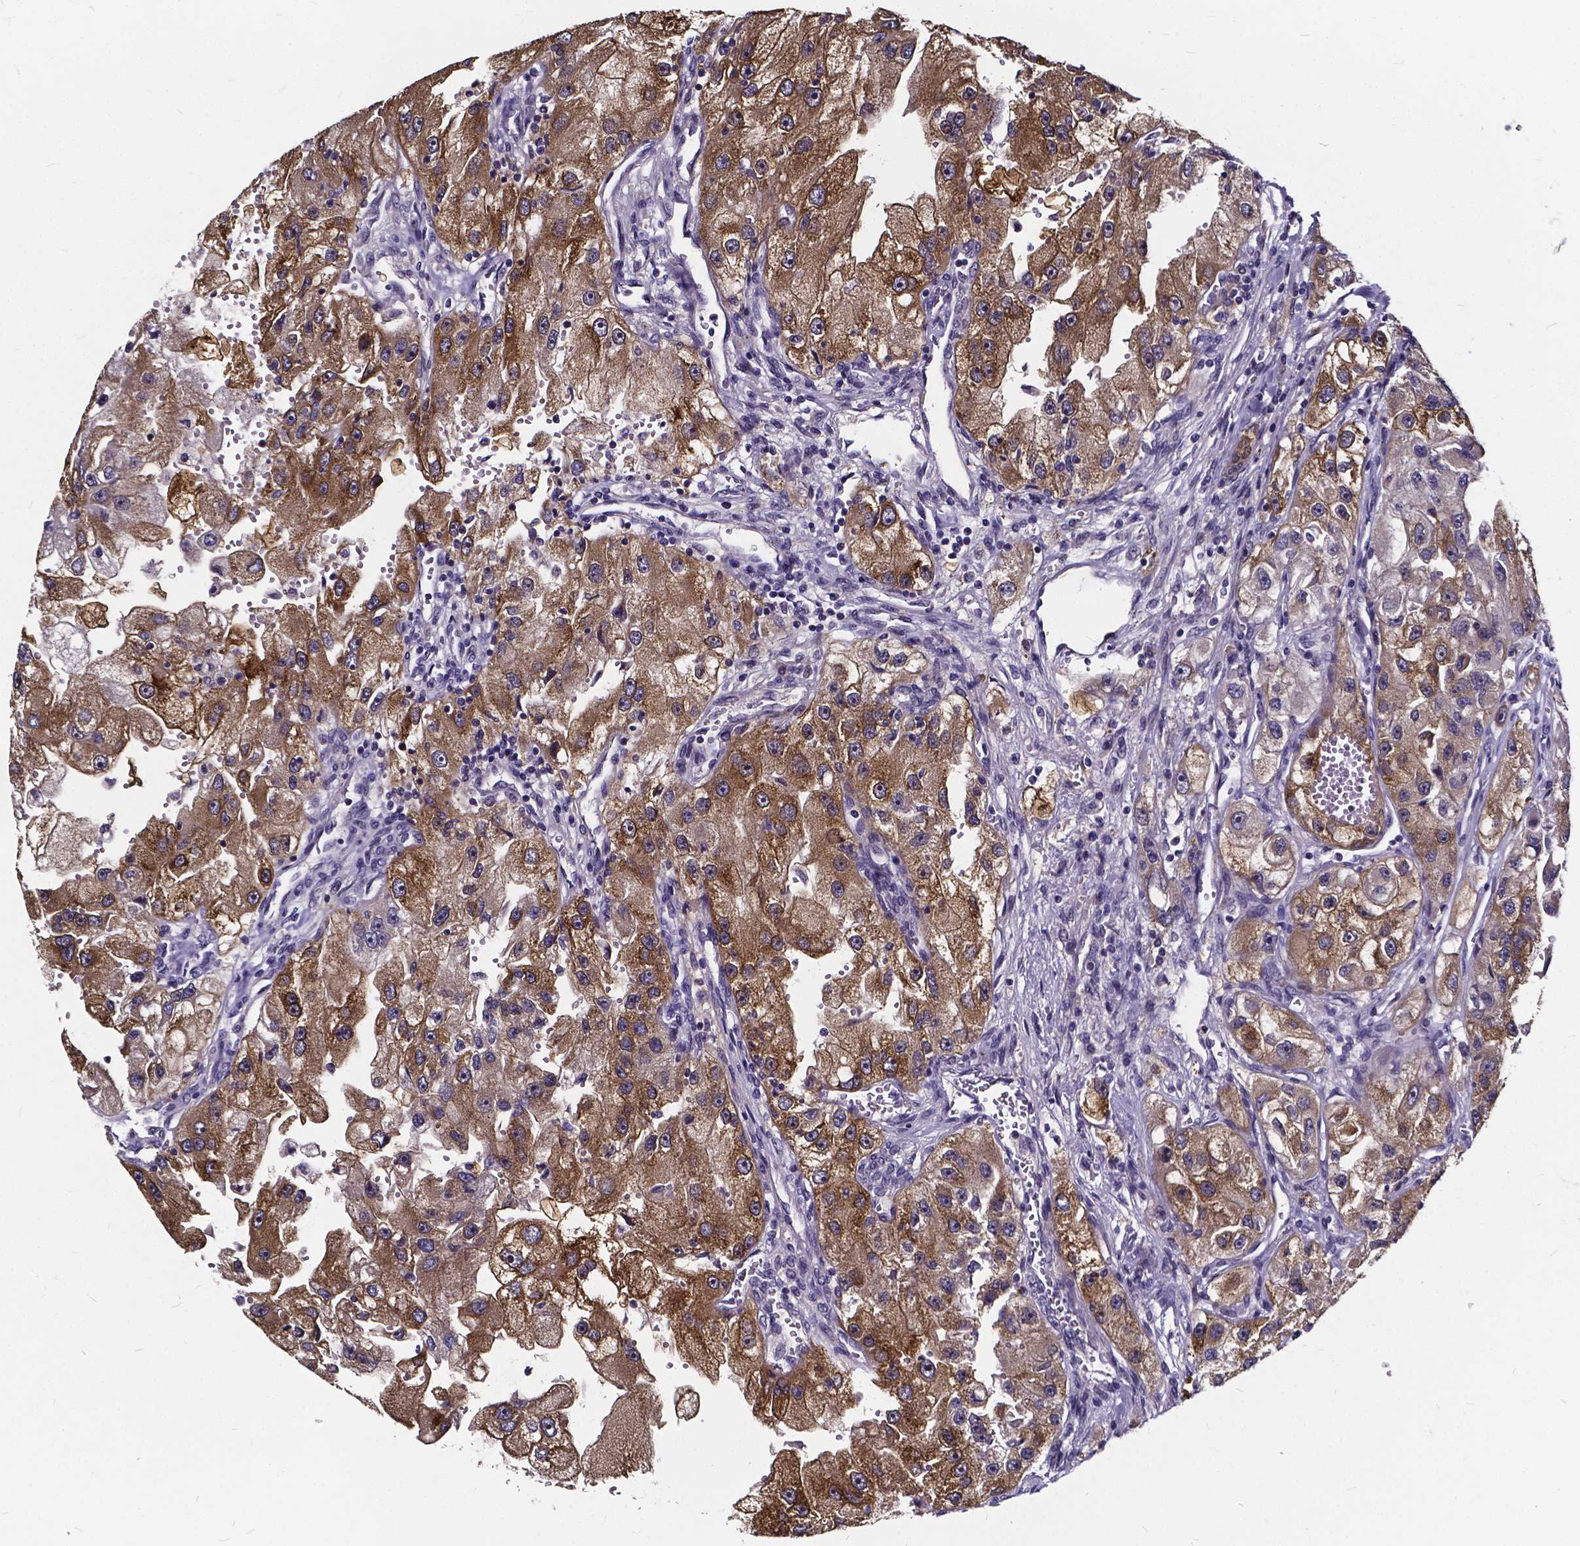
{"staining": {"intensity": "moderate", "quantity": ">75%", "location": "cytoplasmic/membranous"}, "tissue": "renal cancer", "cell_type": "Tumor cells", "image_type": "cancer", "snomed": [{"axis": "morphology", "description": "Adenocarcinoma, NOS"}, {"axis": "topography", "description": "Kidney"}], "caption": "Immunohistochemistry histopathology image of neoplastic tissue: human adenocarcinoma (renal) stained using immunohistochemistry displays medium levels of moderate protein expression localized specifically in the cytoplasmic/membranous of tumor cells, appearing as a cytoplasmic/membranous brown color.", "gene": "SOWAHA", "patient": {"sex": "male", "age": 63}}